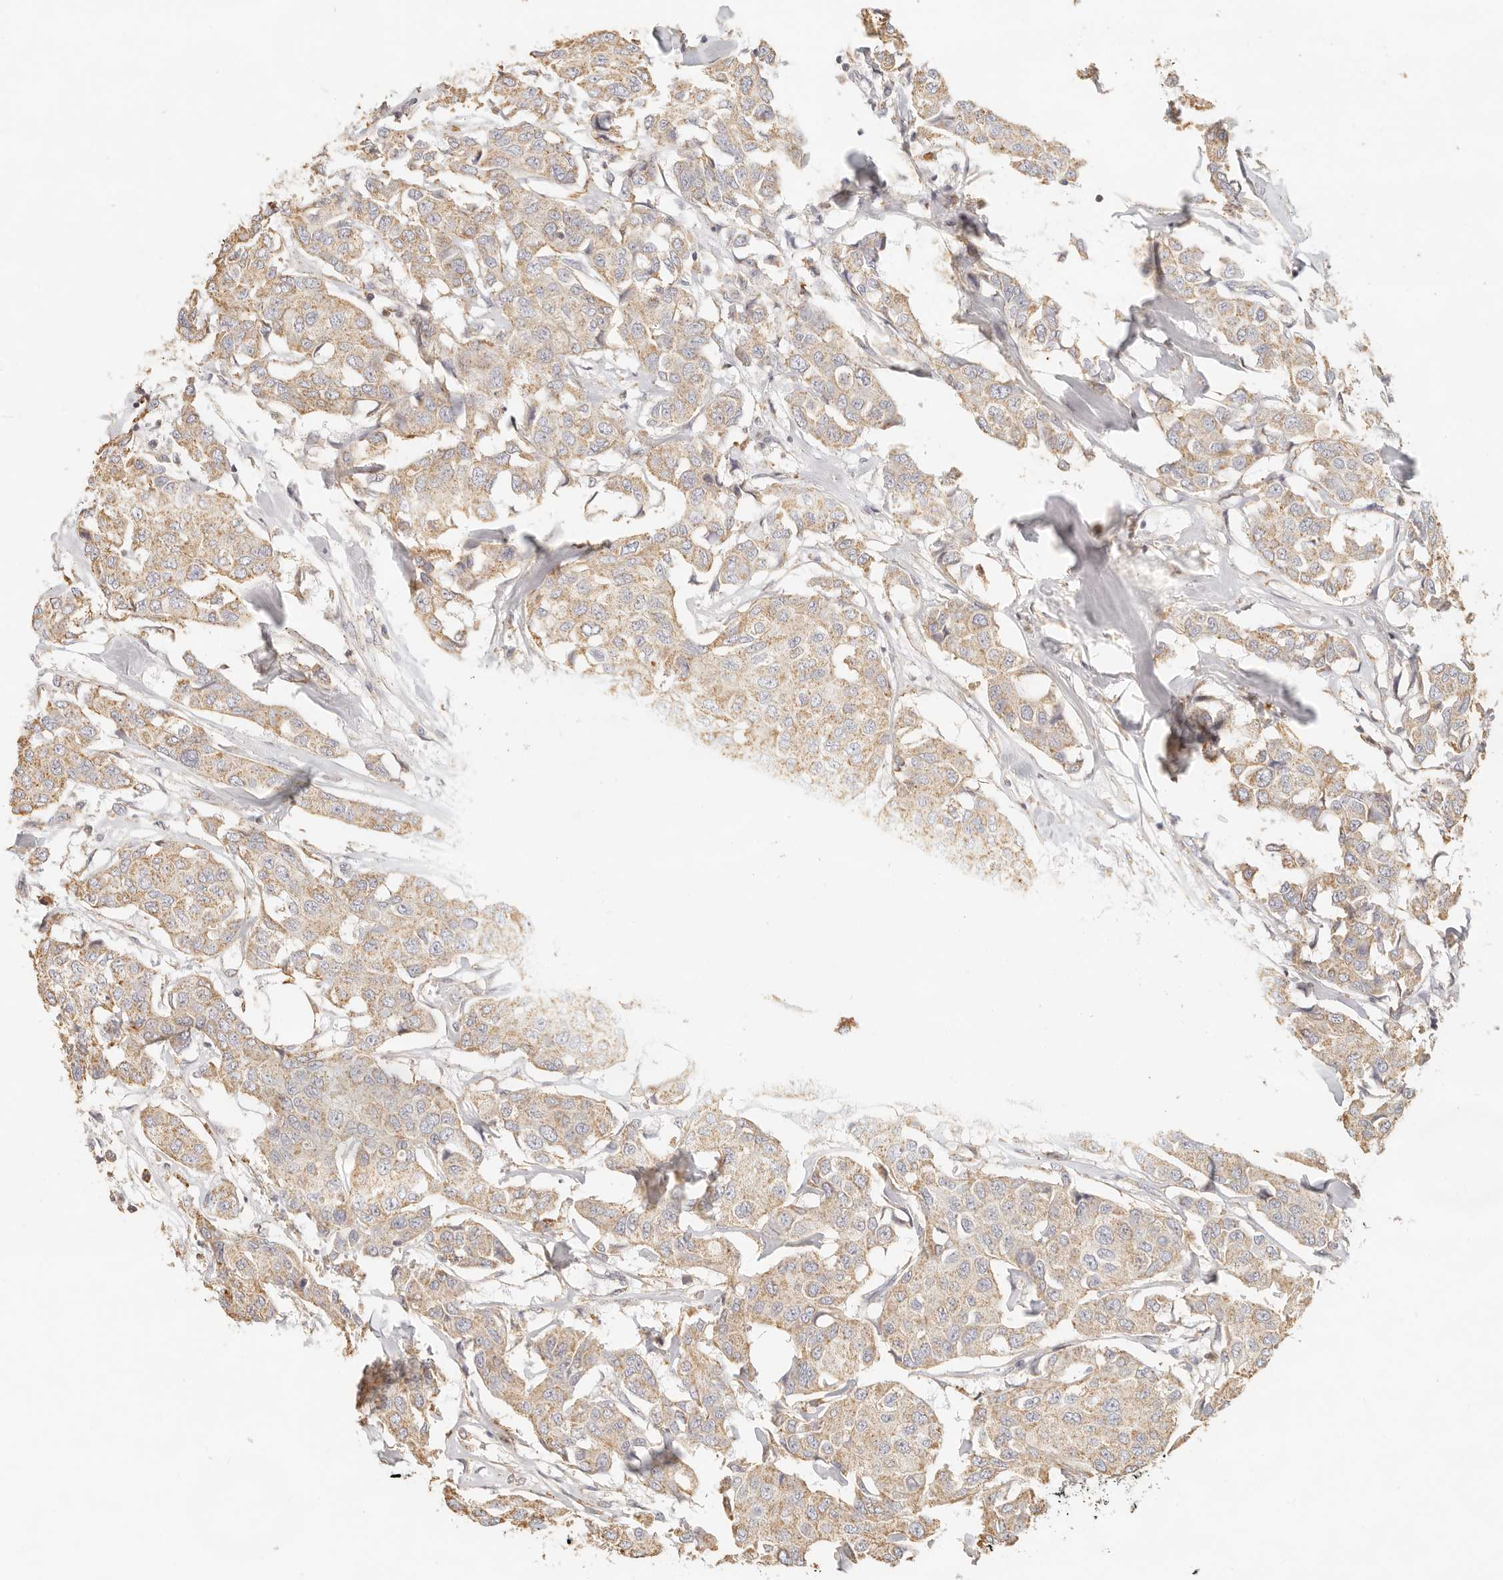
{"staining": {"intensity": "weak", "quantity": ">75%", "location": "cytoplasmic/membranous"}, "tissue": "breast cancer", "cell_type": "Tumor cells", "image_type": "cancer", "snomed": [{"axis": "morphology", "description": "Duct carcinoma"}, {"axis": "topography", "description": "Breast"}], "caption": "Invasive ductal carcinoma (breast) tissue shows weak cytoplasmic/membranous expression in about >75% of tumor cells Nuclei are stained in blue.", "gene": "CNMD", "patient": {"sex": "female", "age": 80}}